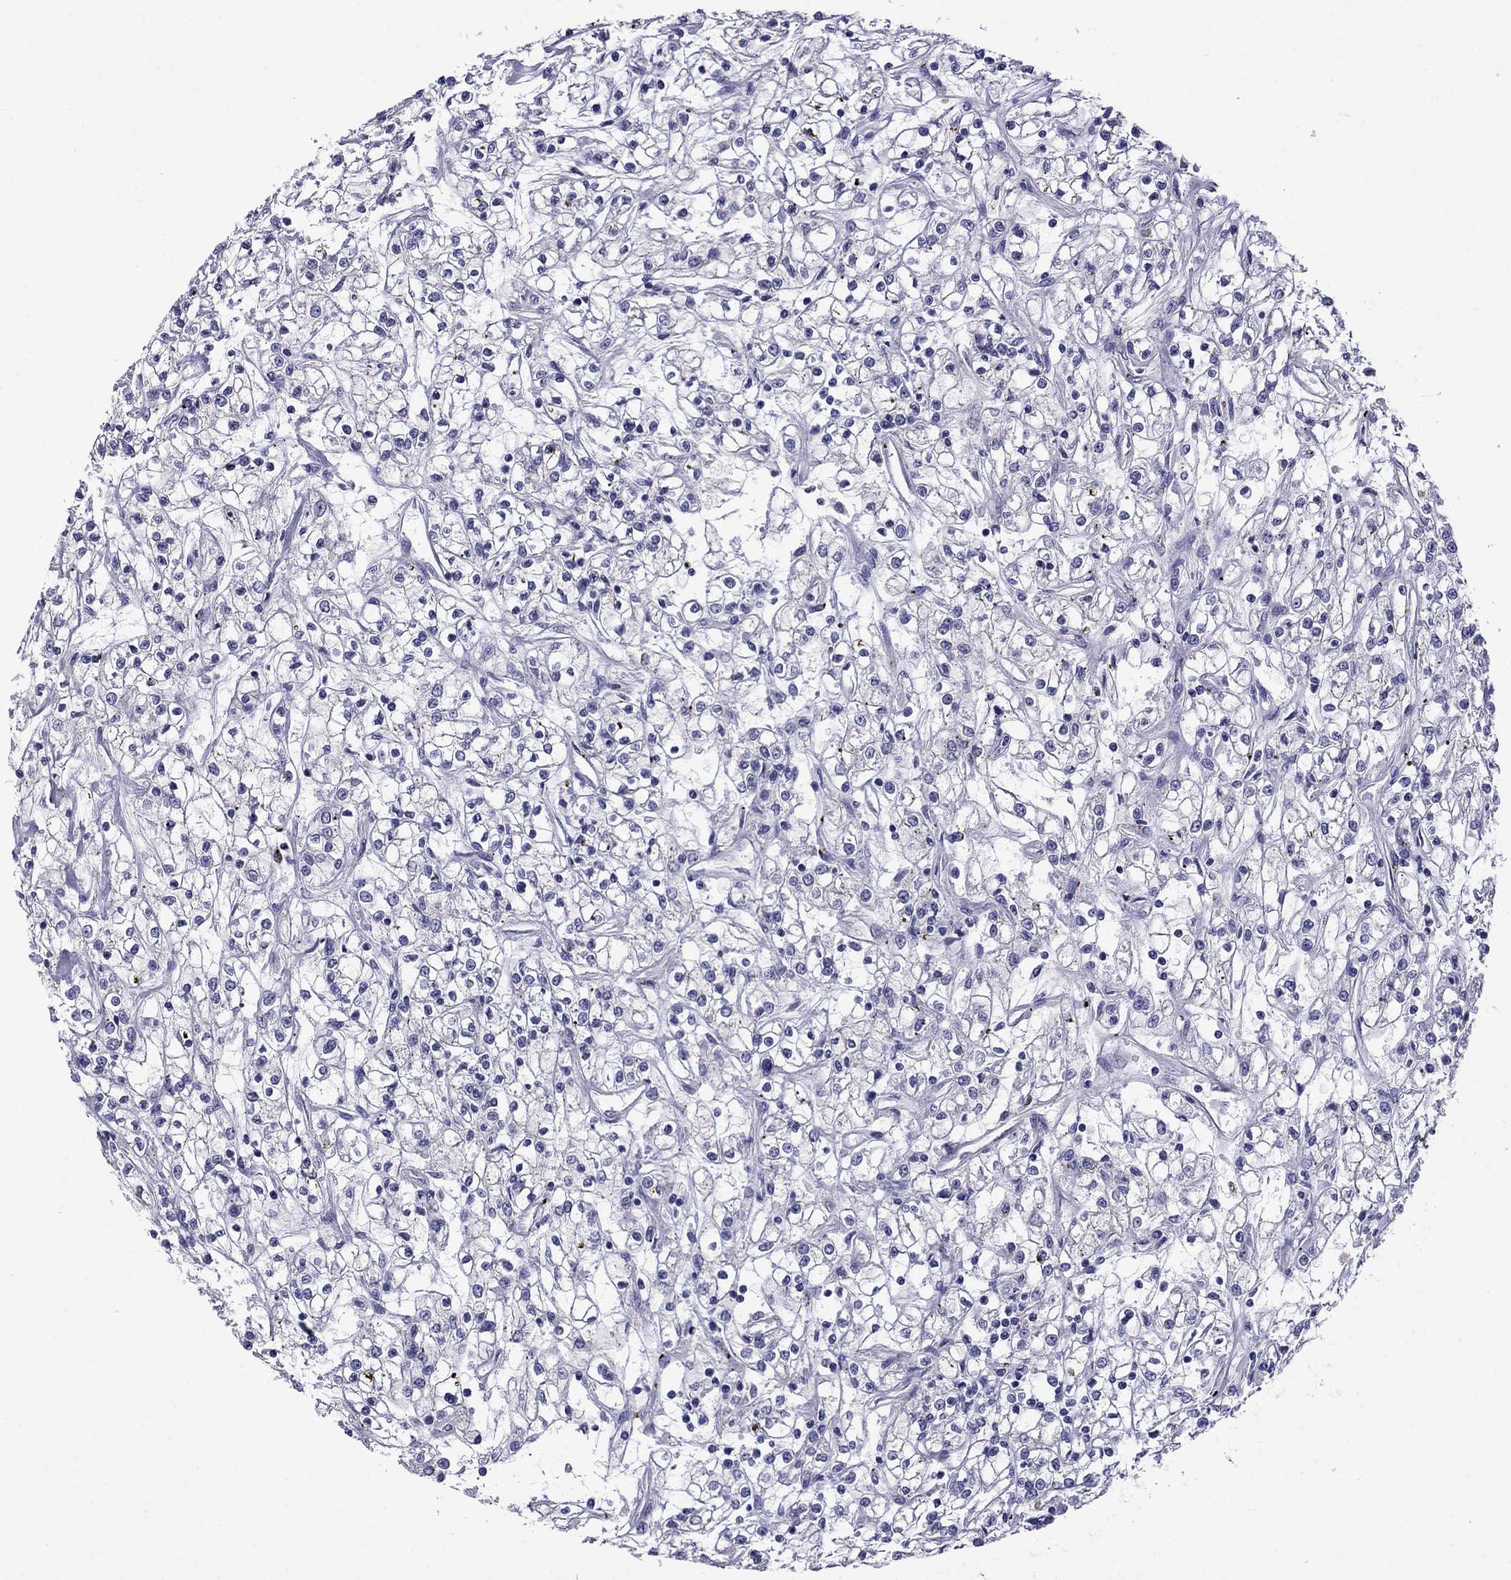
{"staining": {"intensity": "negative", "quantity": "none", "location": "none"}, "tissue": "renal cancer", "cell_type": "Tumor cells", "image_type": "cancer", "snomed": [{"axis": "morphology", "description": "Adenocarcinoma, NOS"}, {"axis": "topography", "description": "Kidney"}], "caption": "Human adenocarcinoma (renal) stained for a protein using immunohistochemistry (IHC) displays no staining in tumor cells.", "gene": "STAR", "patient": {"sex": "female", "age": 59}}